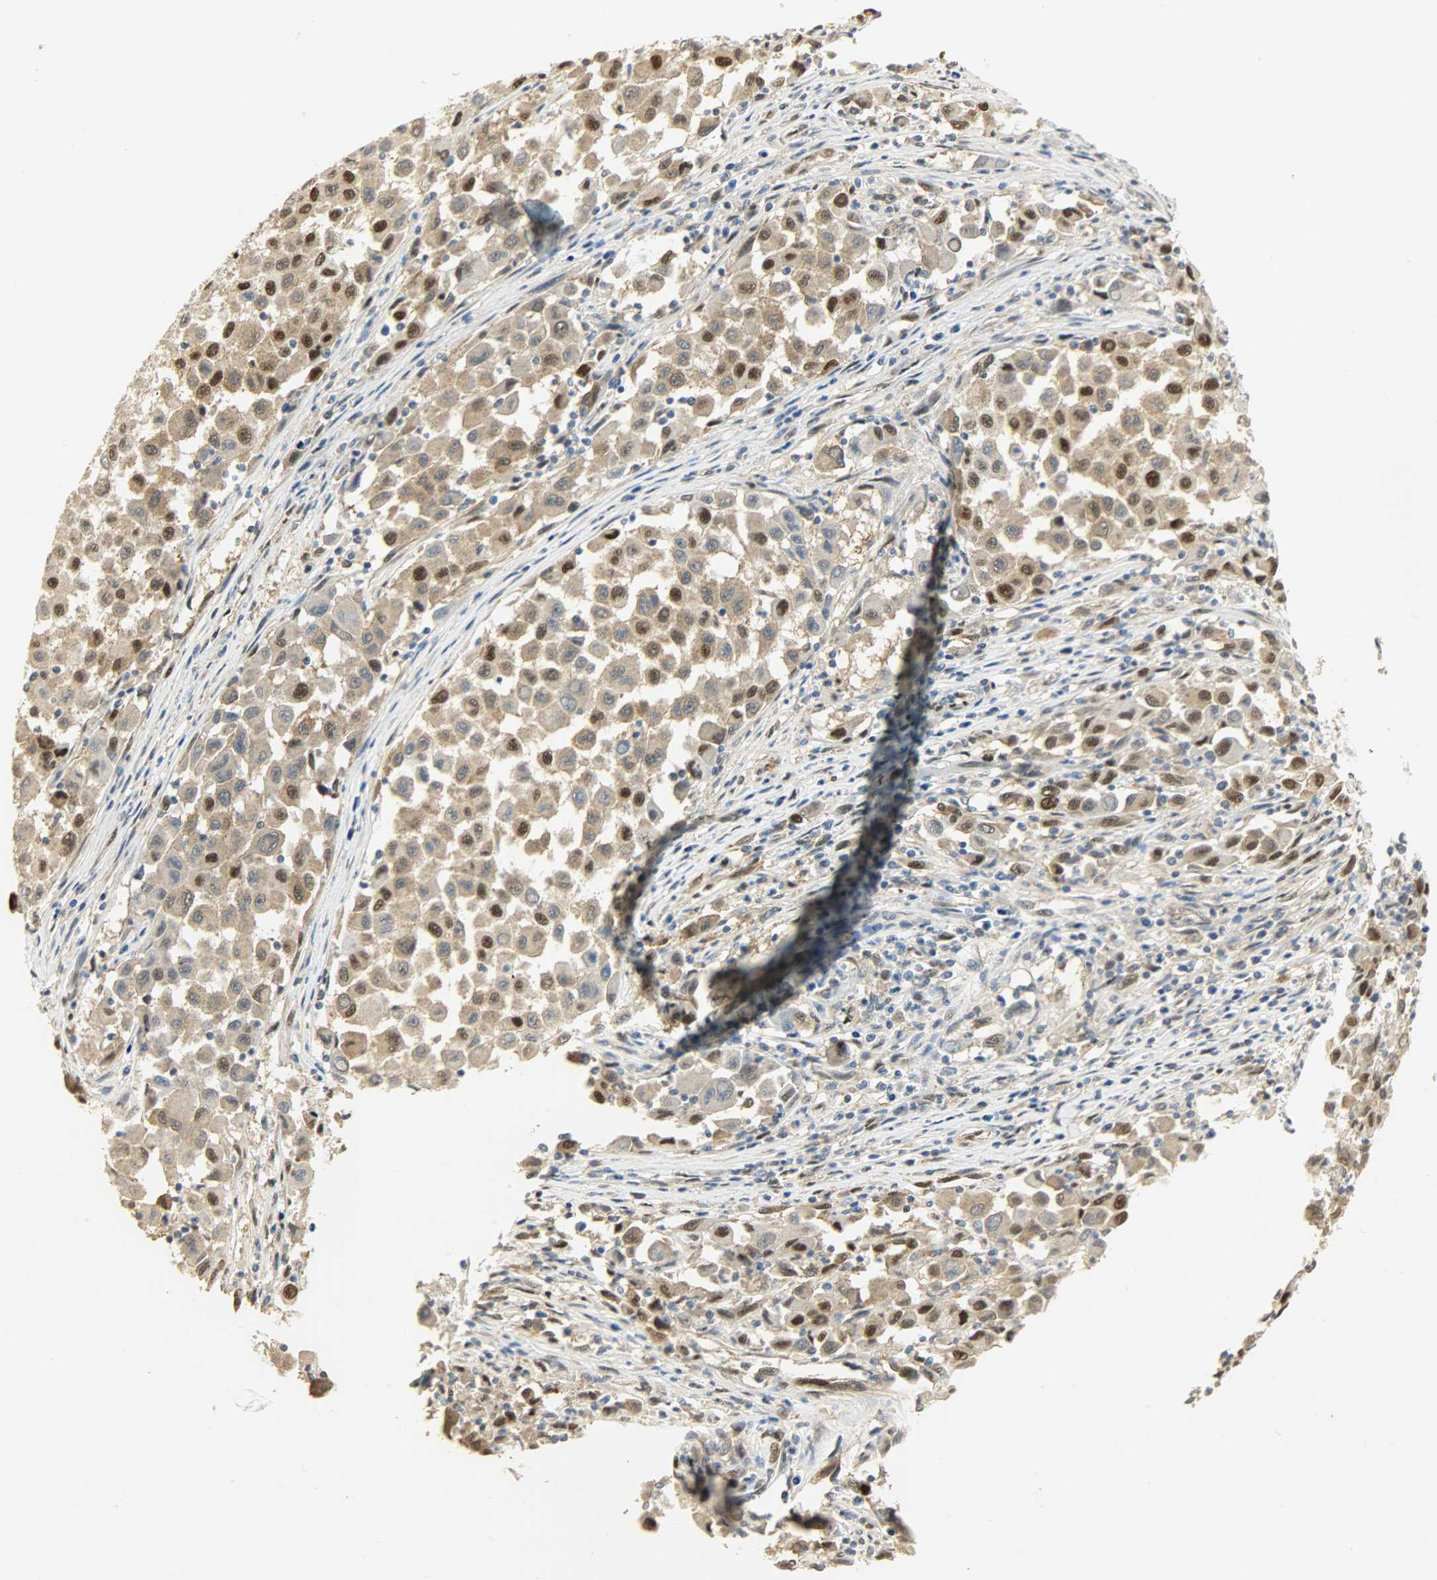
{"staining": {"intensity": "moderate", "quantity": "25%-75%", "location": "nuclear"}, "tissue": "melanoma", "cell_type": "Tumor cells", "image_type": "cancer", "snomed": [{"axis": "morphology", "description": "Malignant melanoma, Metastatic site"}, {"axis": "topography", "description": "Lymph node"}], "caption": "Protein expression analysis of melanoma displays moderate nuclear staining in approximately 25%-75% of tumor cells.", "gene": "NPEPL1", "patient": {"sex": "male", "age": 61}}